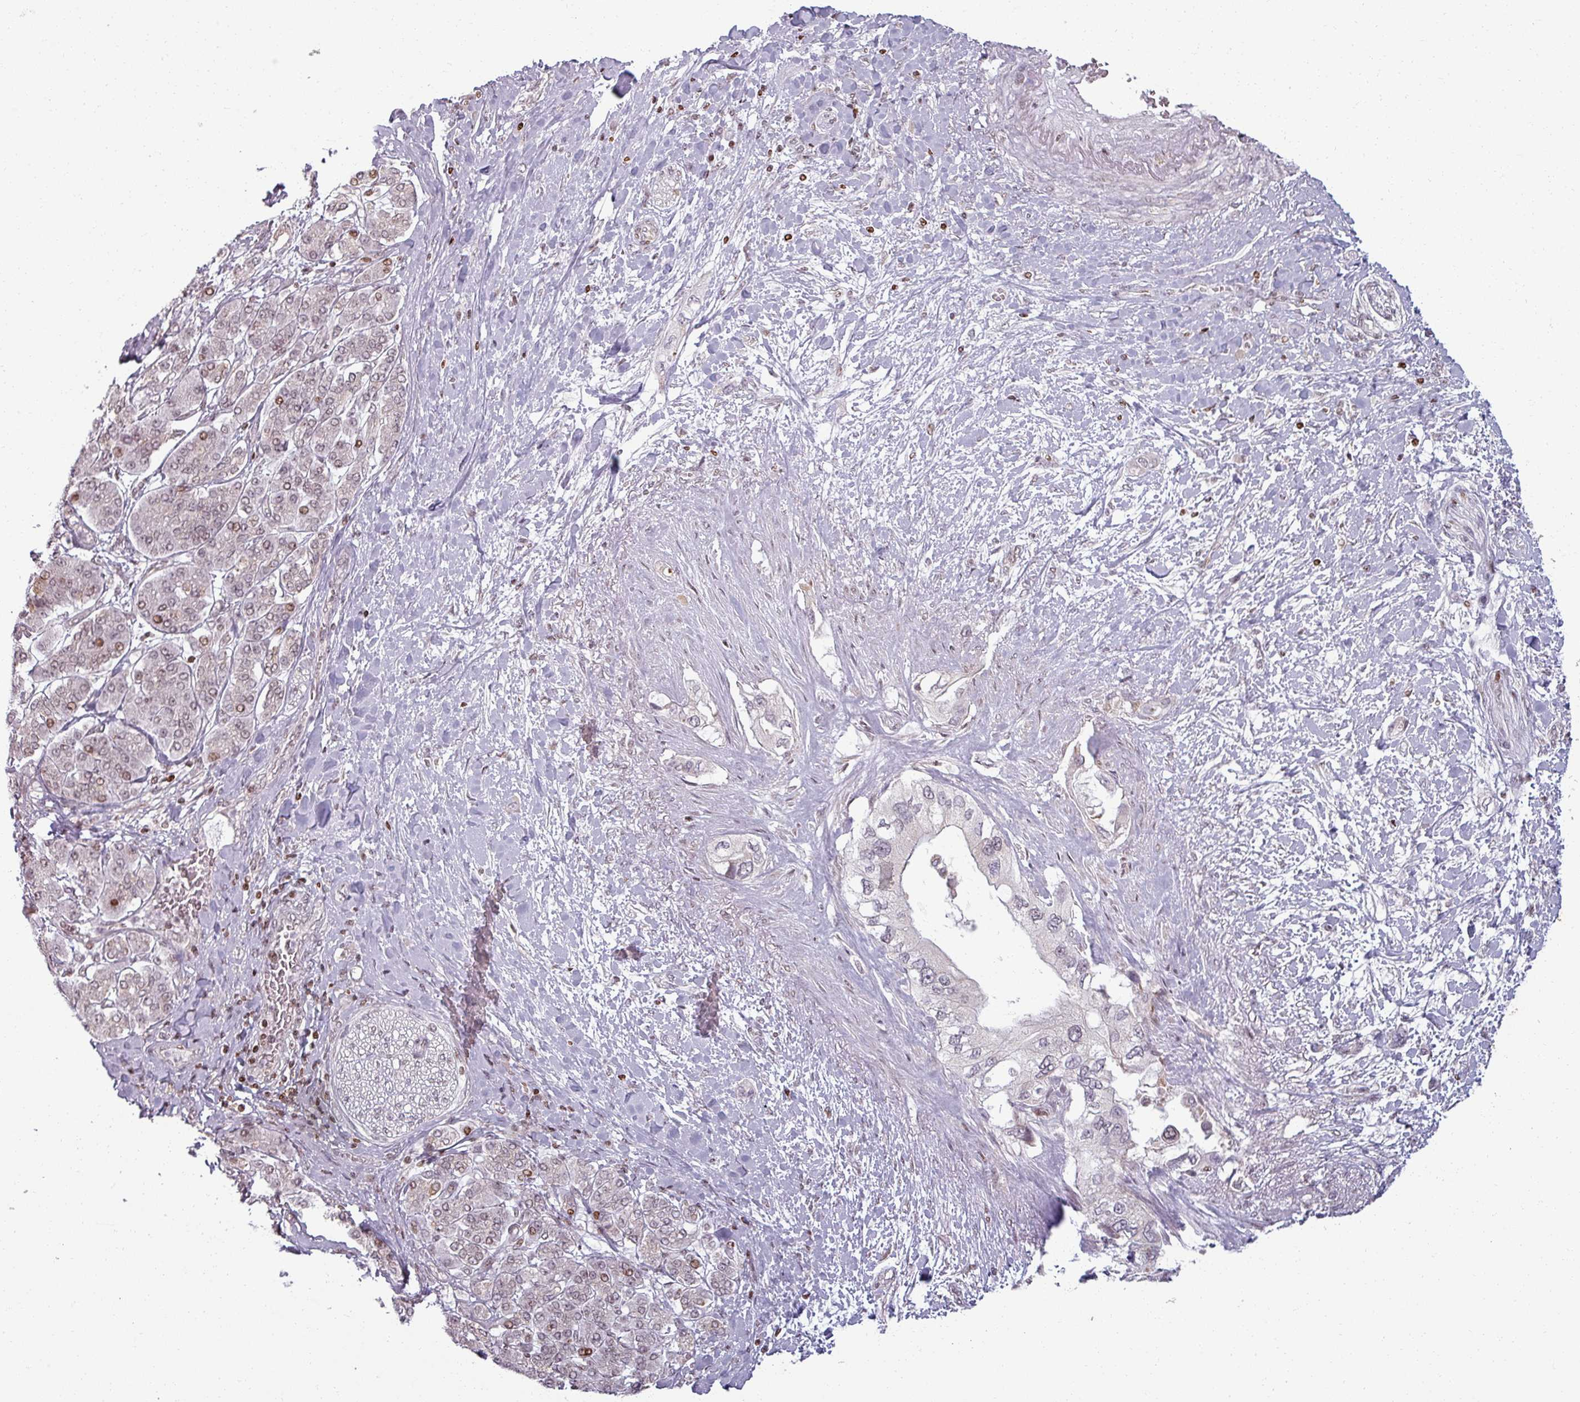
{"staining": {"intensity": "negative", "quantity": "none", "location": "none"}, "tissue": "pancreatic cancer", "cell_type": "Tumor cells", "image_type": "cancer", "snomed": [{"axis": "morphology", "description": "Inflammation, NOS"}, {"axis": "morphology", "description": "Adenocarcinoma, NOS"}, {"axis": "topography", "description": "Pancreas"}], "caption": "DAB immunohistochemical staining of human pancreatic cancer (adenocarcinoma) shows no significant staining in tumor cells.", "gene": "NCOR1", "patient": {"sex": "female", "age": 56}}